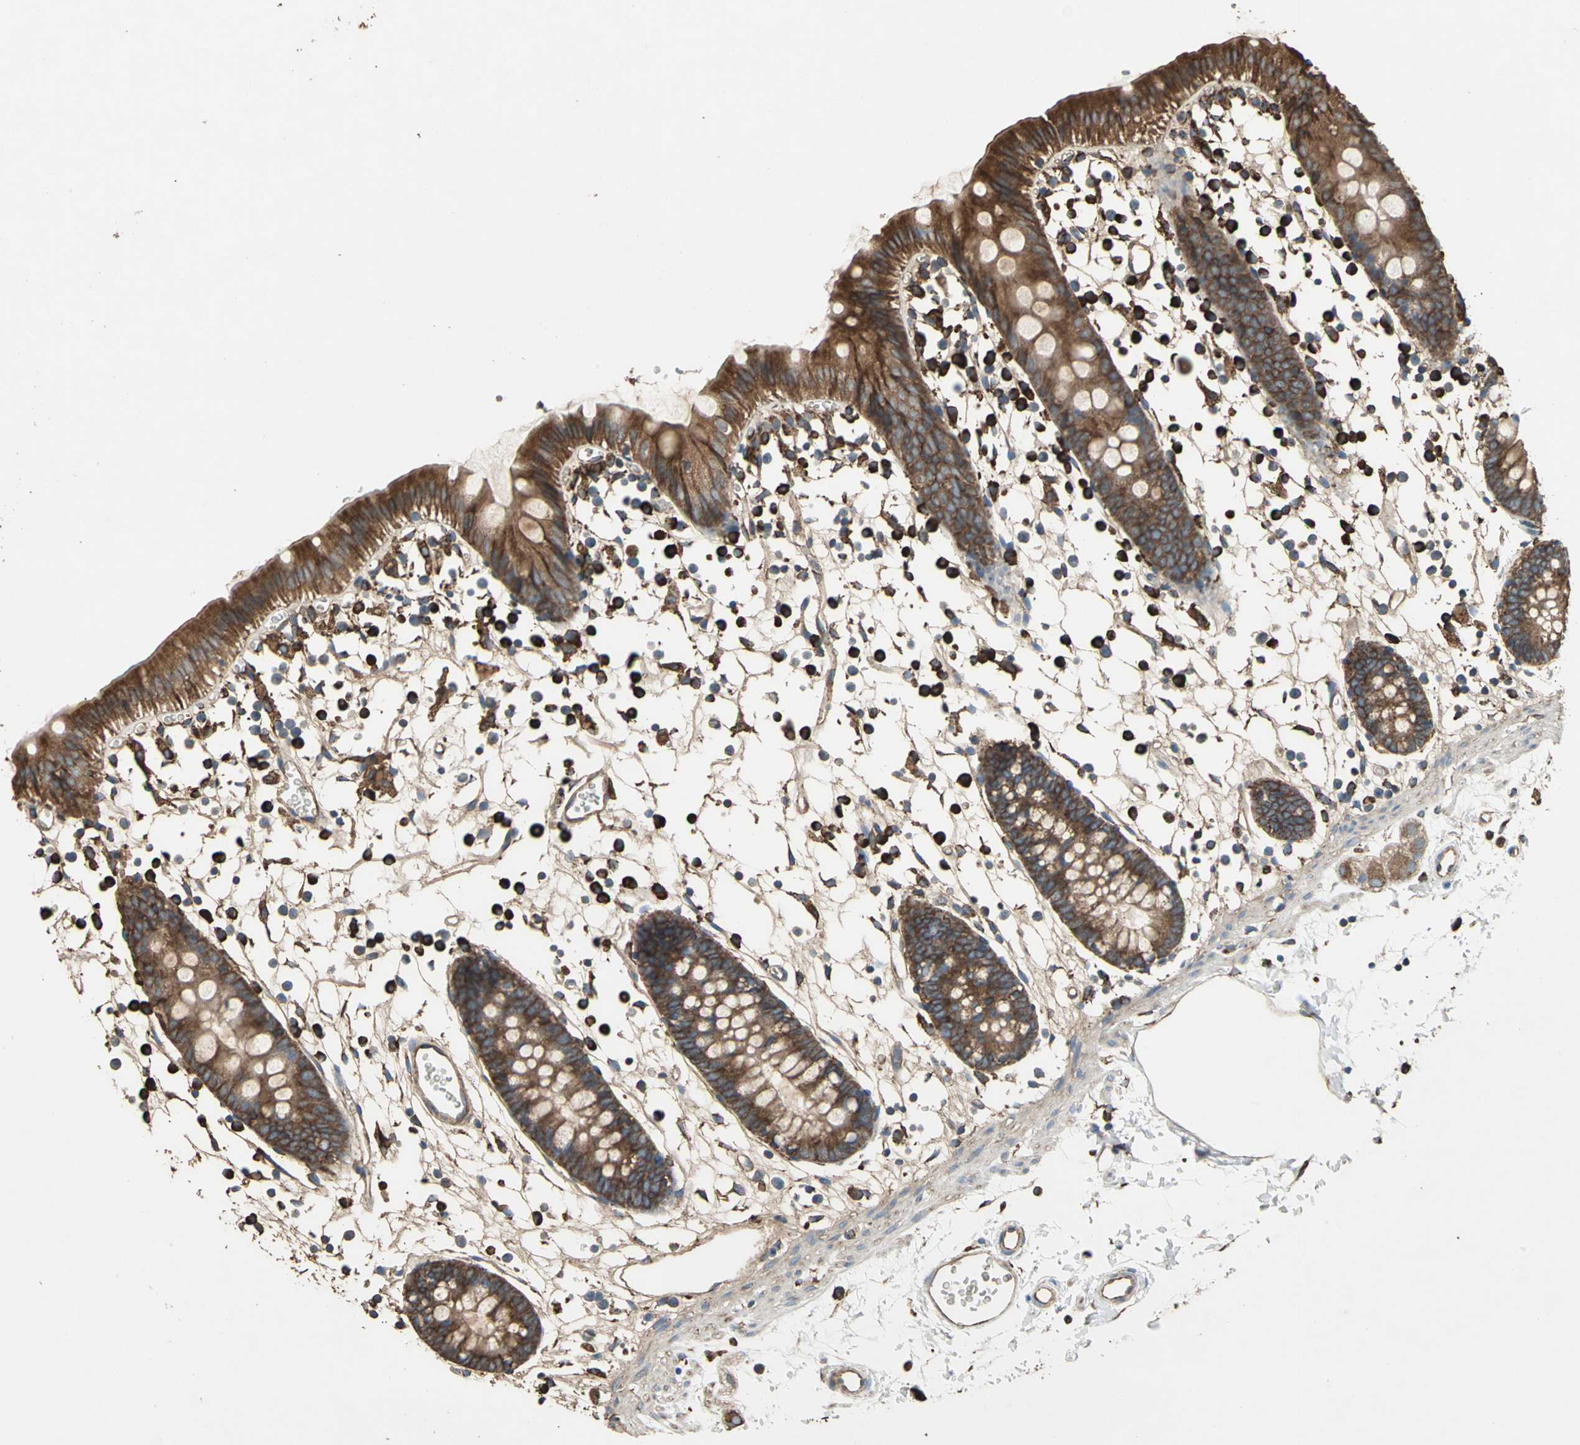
{"staining": {"intensity": "strong", "quantity": ">75%", "location": "cytoplasmic/membranous"}, "tissue": "colon", "cell_type": "Endothelial cells", "image_type": "normal", "snomed": [{"axis": "morphology", "description": "Normal tissue, NOS"}, {"axis": "topography", "description": "Colon"}], "caption": "Colon stained for a protein (brown) shows strong cytoplasmic/membranous positive positivity in approximately >75% of endothelial cells.", "gene": "GPANK1", "patient": {"sex": "male", "age": 14}}